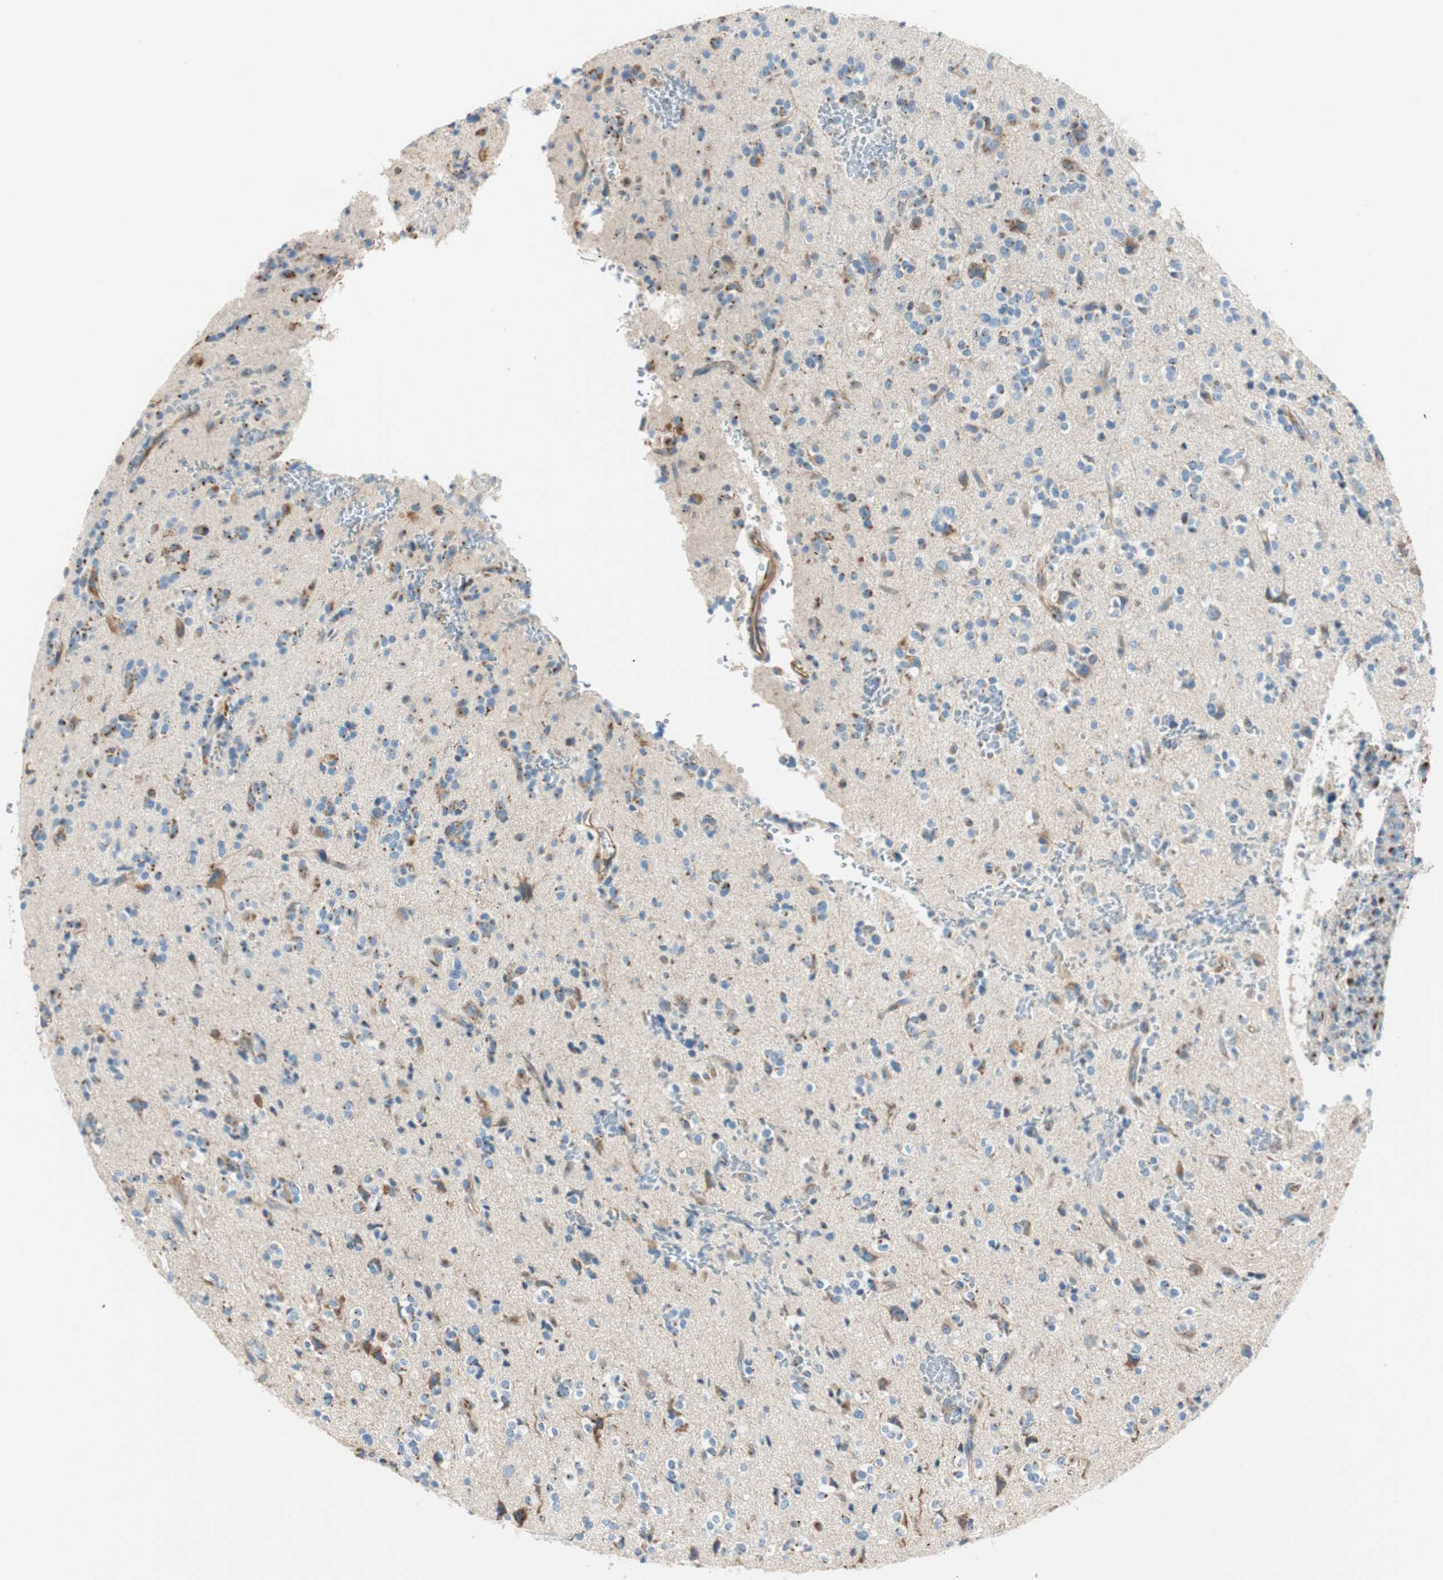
{"staining": {"intensity": "moderate", "quantity": "25%-75%", "location": "cytoplasmic/membranous"}, "tissue": "glioma", "cell_type": "Tumor cells", "image_type": "cancer", "snomed": [{"axis": "morphology", "description": "Glioma, malignant, High grade"}, {"axis": "topography", "description": "Brain"}], "caption": "Tumor cells display moderate cytoplasmic/membranous positivity in approximately 25%-75% of cells in malignant high-grade glioma. The staining was performed using DAB, with brown indicating positive protein expression. Nuclei are stained blue with hematoxylin.", "gene": "TMF1", "patient": {"sex": "male", "age": 47}}